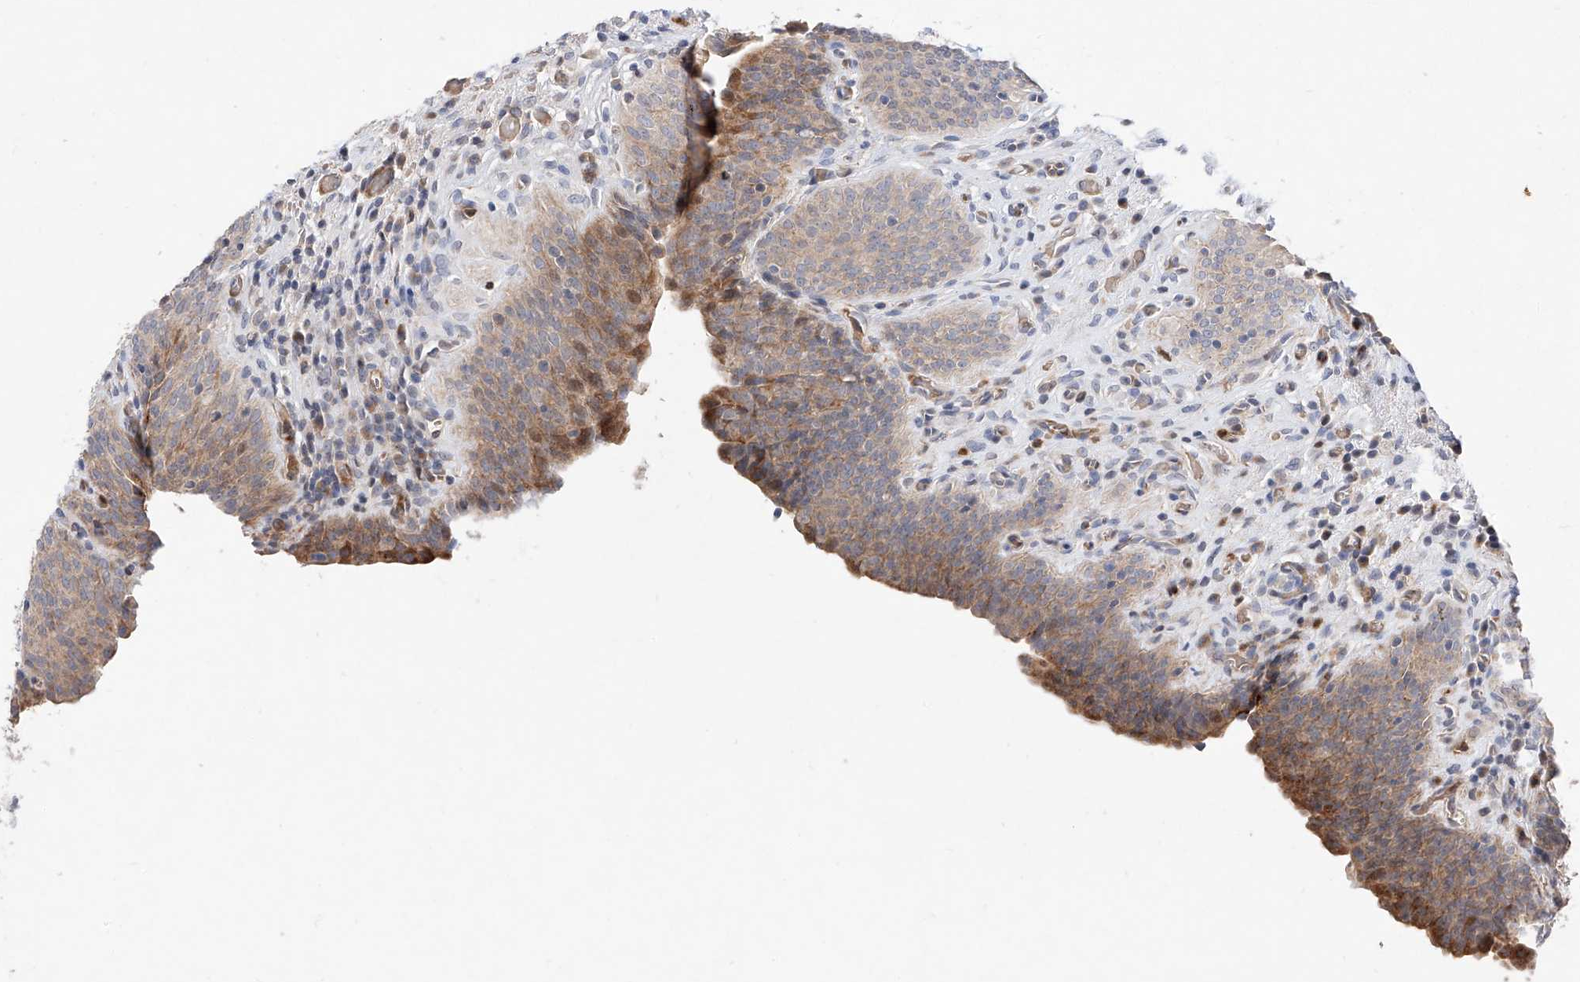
{"staining": {"intensity": "moderate", "quantity": "25%-75%", "location": "cytoplasmic/membranous,nuclear"}, "tissue": "urinary bladder", "cell_type": "Urothelial cells", "image_type": "normal", "snomed": [{"axis": "morphology", "description": "Normal tissue, NOS"}, {"axis": "topography", "description": "Urinary bladder"}], "caption": "Human urinary bladder stained for a protein (brown) displays moderate cytoplasmic/membranous,nuclear positive expression in approximately 25%-75% of urothelial cells.", "gene": "FUCA2", "patient": {"sex": "male", "age": 83}}